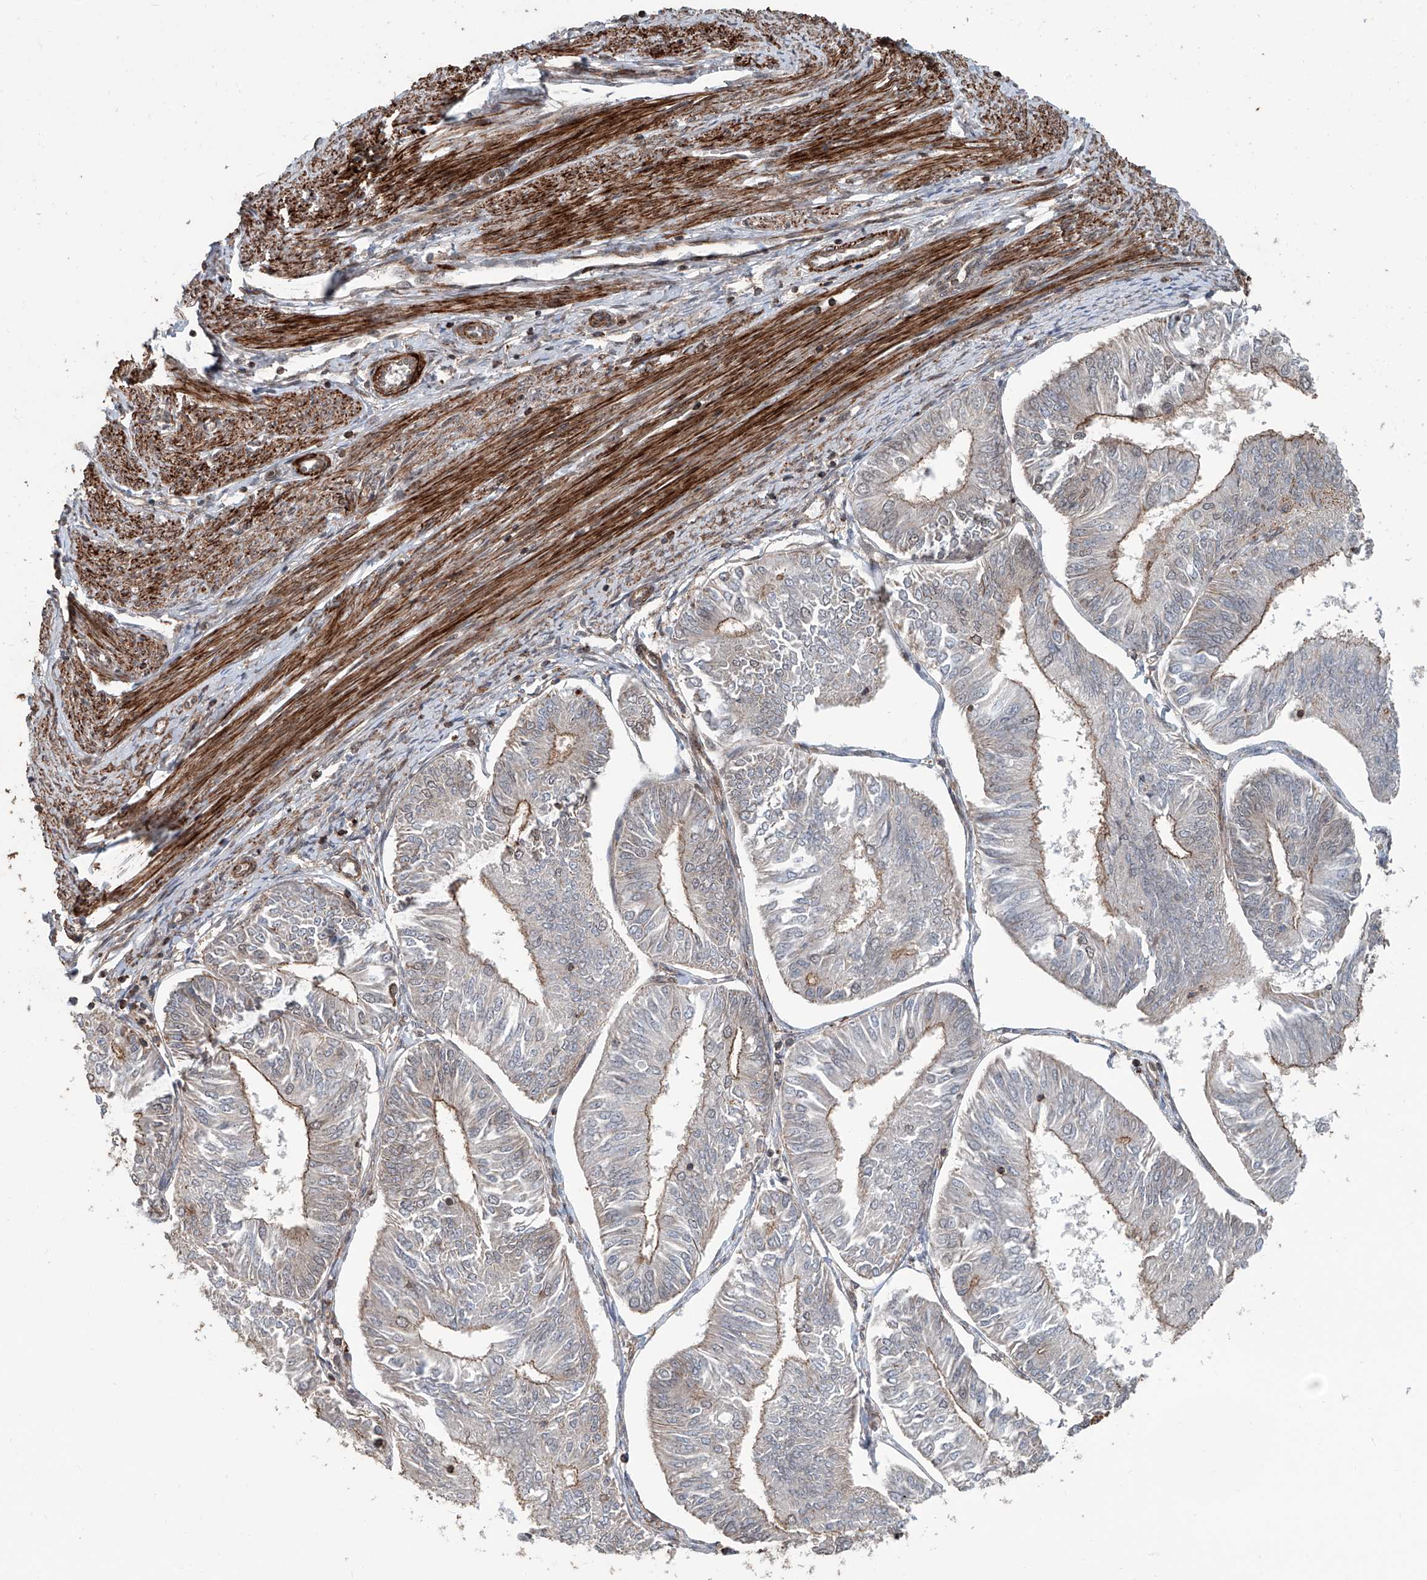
{"staining": {"intensity": "moderate", "quantity": "<25%", "location": "cytoplasmic/membranous"}, "tissue": "endometrial cancer", "cell_type": "Tumor cells", "image_type": "cancer", "snomed": [{"axis": "morphology", "description": "Adenocarcinoma, NOS"}, {"axis": "topography", "description": "Endometrium"}], "caption": "This micrograph displays endometrial cancer stained with immunohistochemistry to label a protein in brown. The cytoplasmic/membranous of tumor cells show moderate positivity for the protein. Nuclei are counter-stained blue.", "gene": "SDE2", "patient": {"sex": "female", "age": 58}}